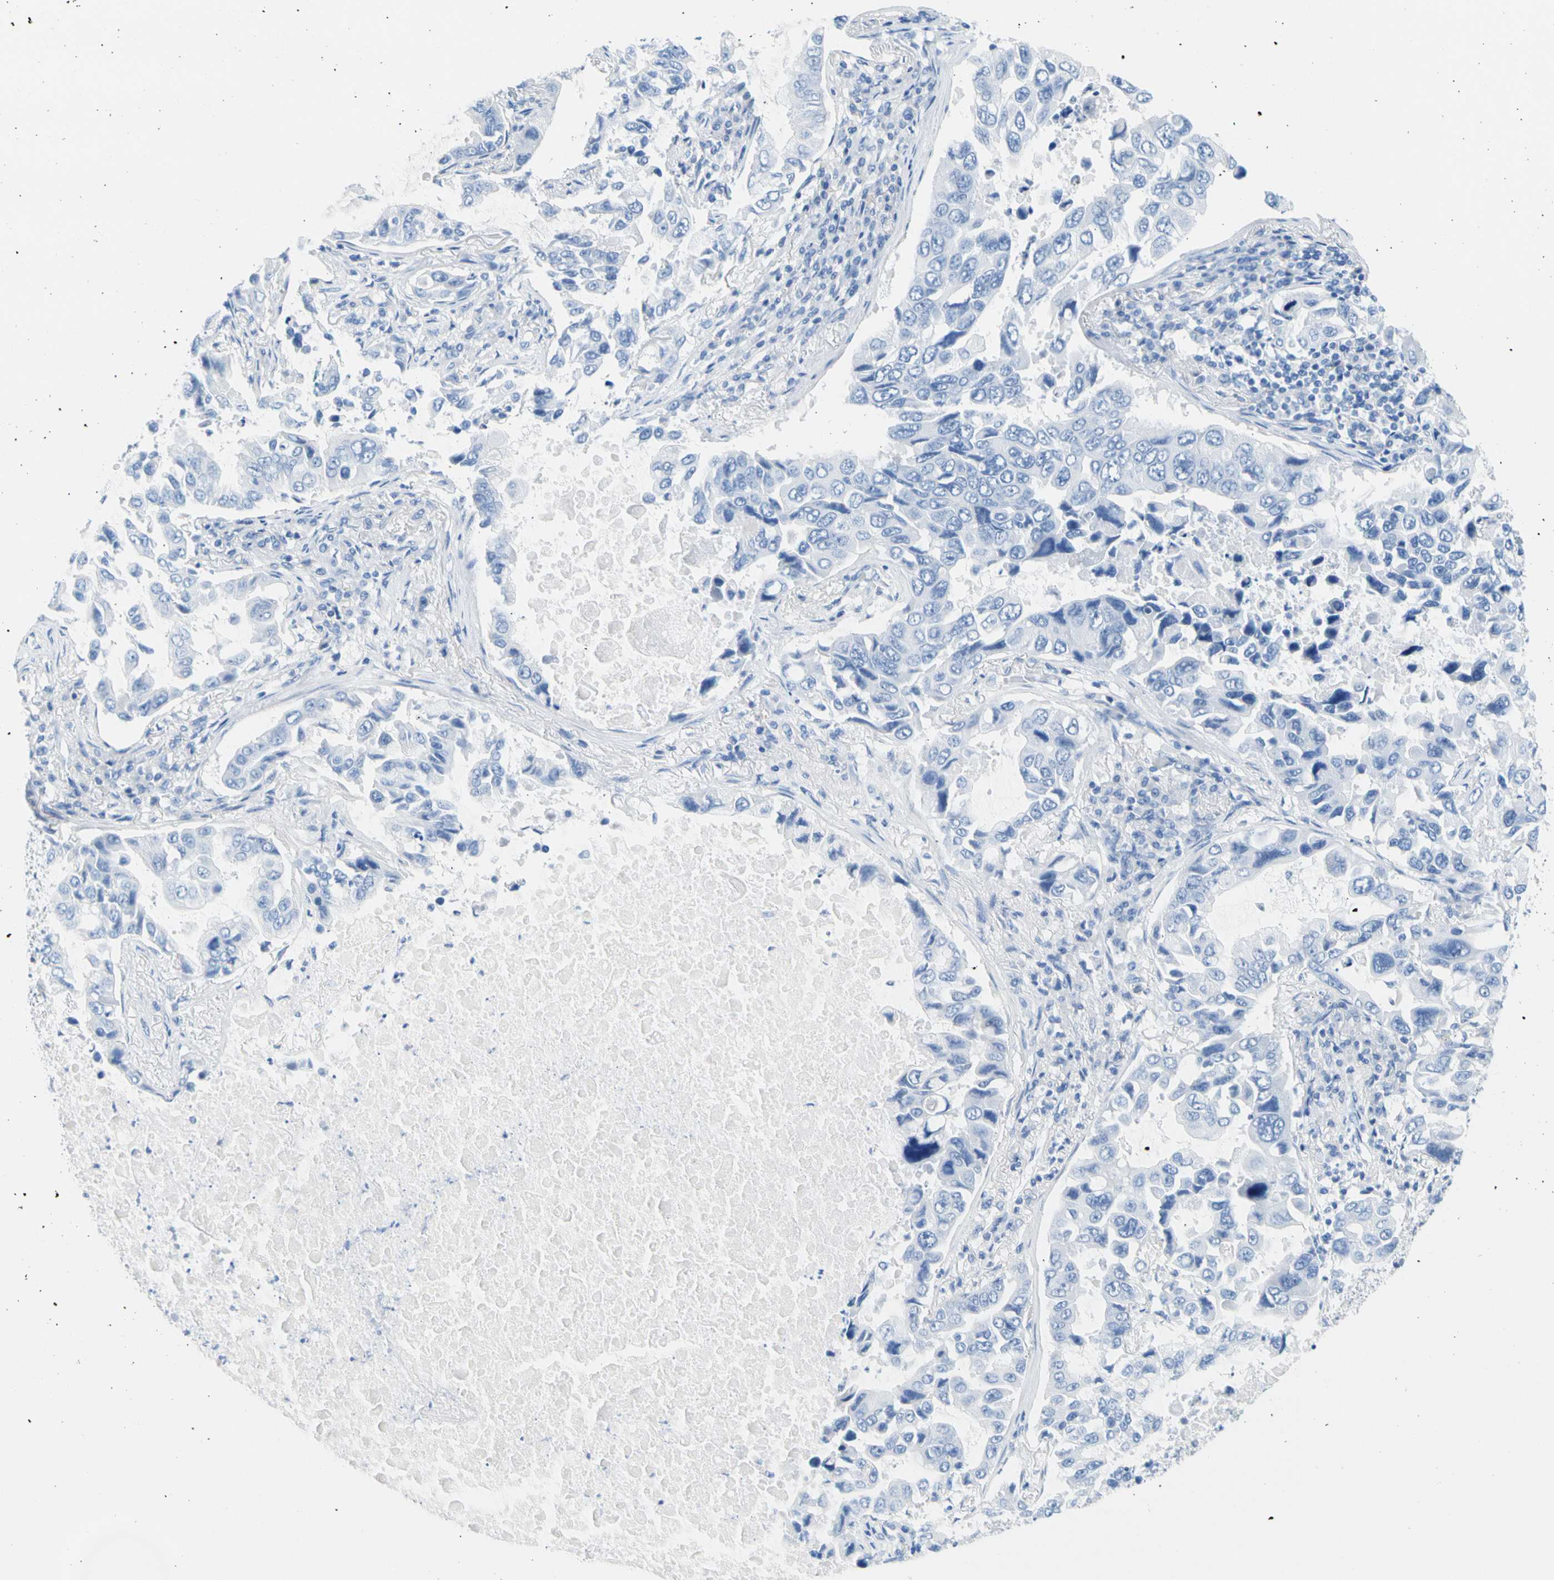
{"staining": {"intensity": "negative", "quantity": "none", "location": "none"}, "tissue": "lung cancer", "cell_type": "Tumor cells", "image_type": "cancer", "snomed": [{"axis": "morphology", "description": "Adenocarcinoma, NOS"}, {"axis": "topography", "description": "Lung"}], "caption": "Immunohistochemistry histopathology image of human lung adenocarcinoma stained for a protein (brown), which shows no staining in tumor cells.", "gene": "CEL", "patient": {"sex": "male", "age": 64}}